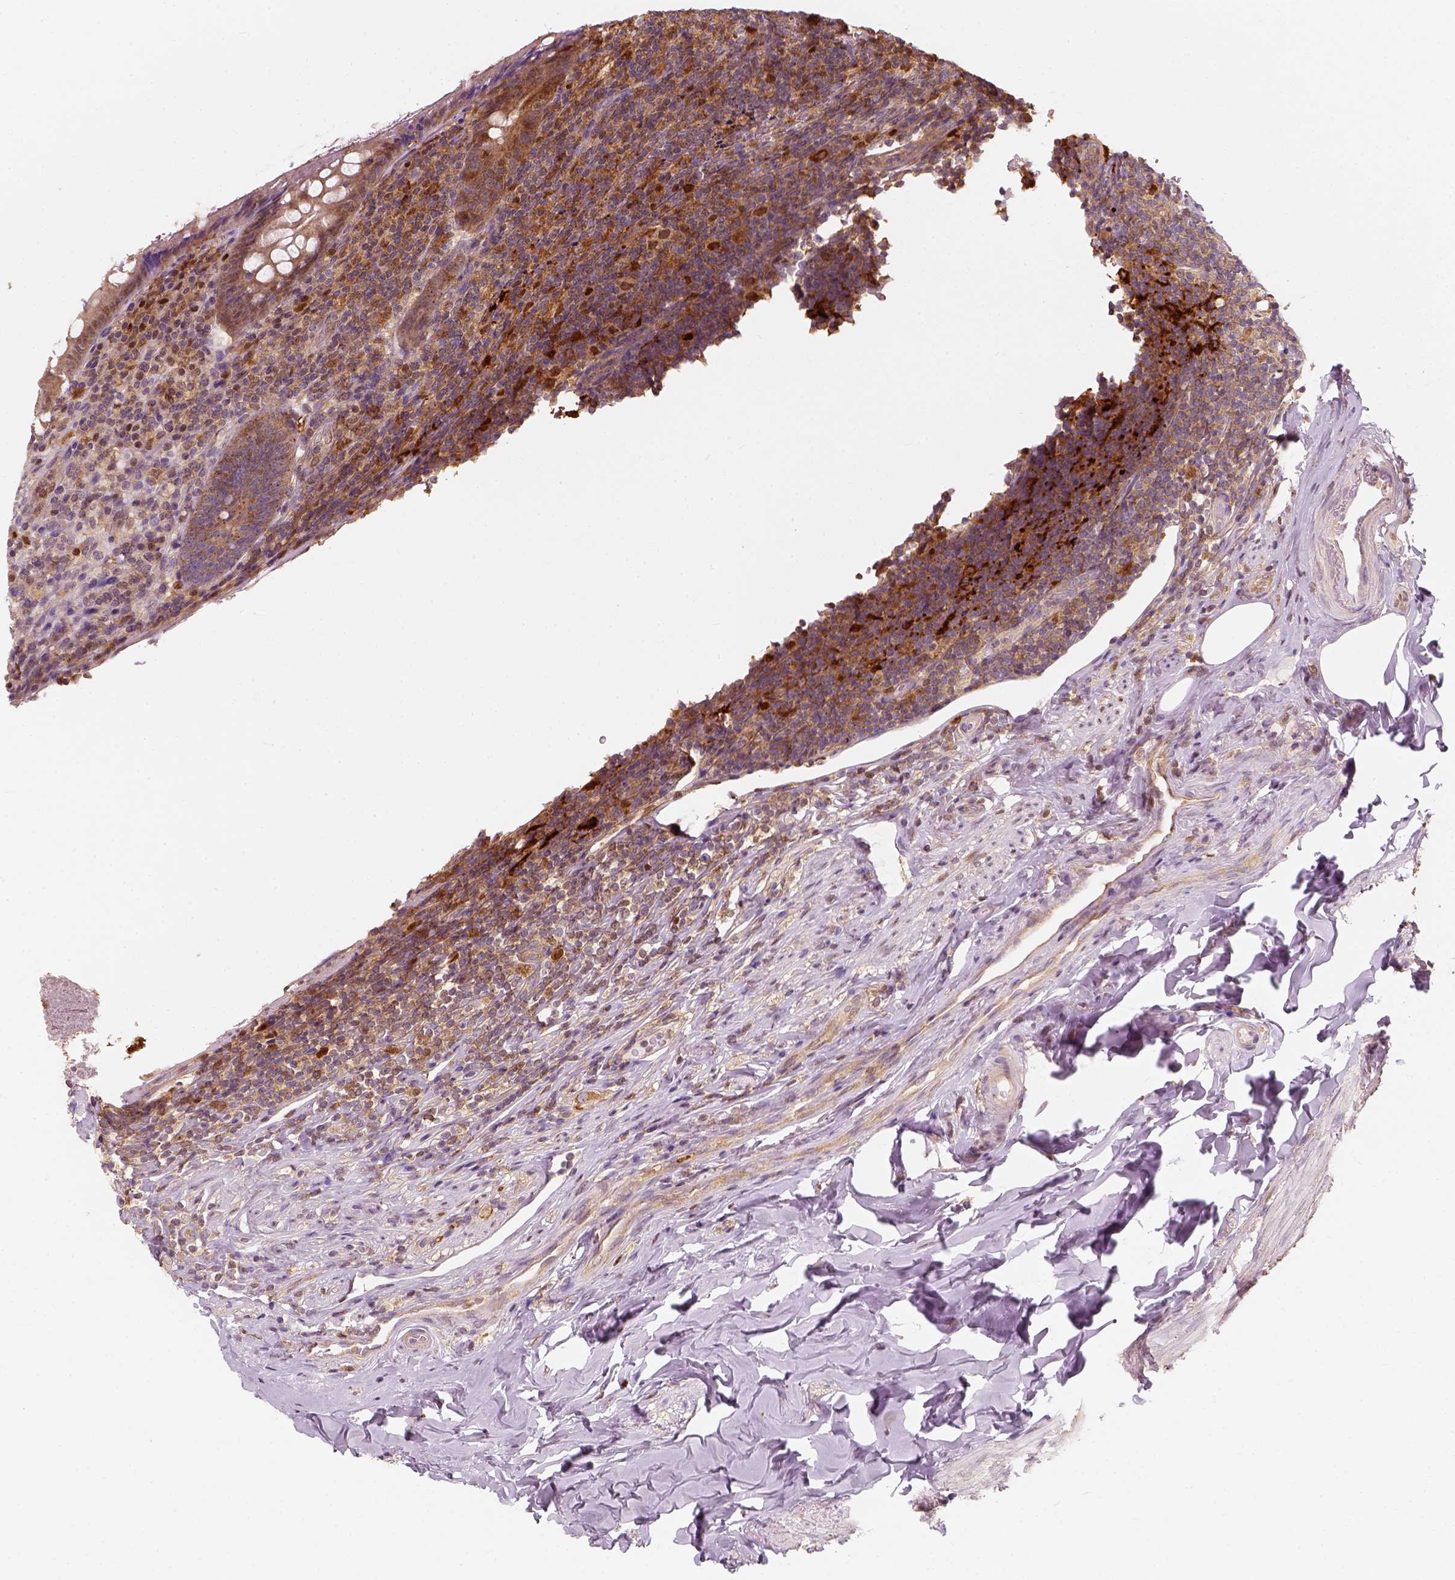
{"staining": {"intensity": "moderate", "quantity": ">75%", "location": "cytoplasmic/membranous,nuclear"}, "tissue": "appendix", "cell_type": "Glandular cells", "image_type": "normal", "snomed": [{"axis": "morphology", "description": "Normal tissue, NOS"}, {"axis": "topography", "description": "Appendix"}], "caption": "High-power microscopy captured an immunohistochemistry (IHC) image of unremarkable appendix, revealing moderate cytoplasmic/membranous,nuclear staining in approximately >75% of glandular cells. The protein is shown in brown color, while the nuclei are stained blue.", "gene": "SQSTM1", "patient": {"sex": "male", "age": 47}}